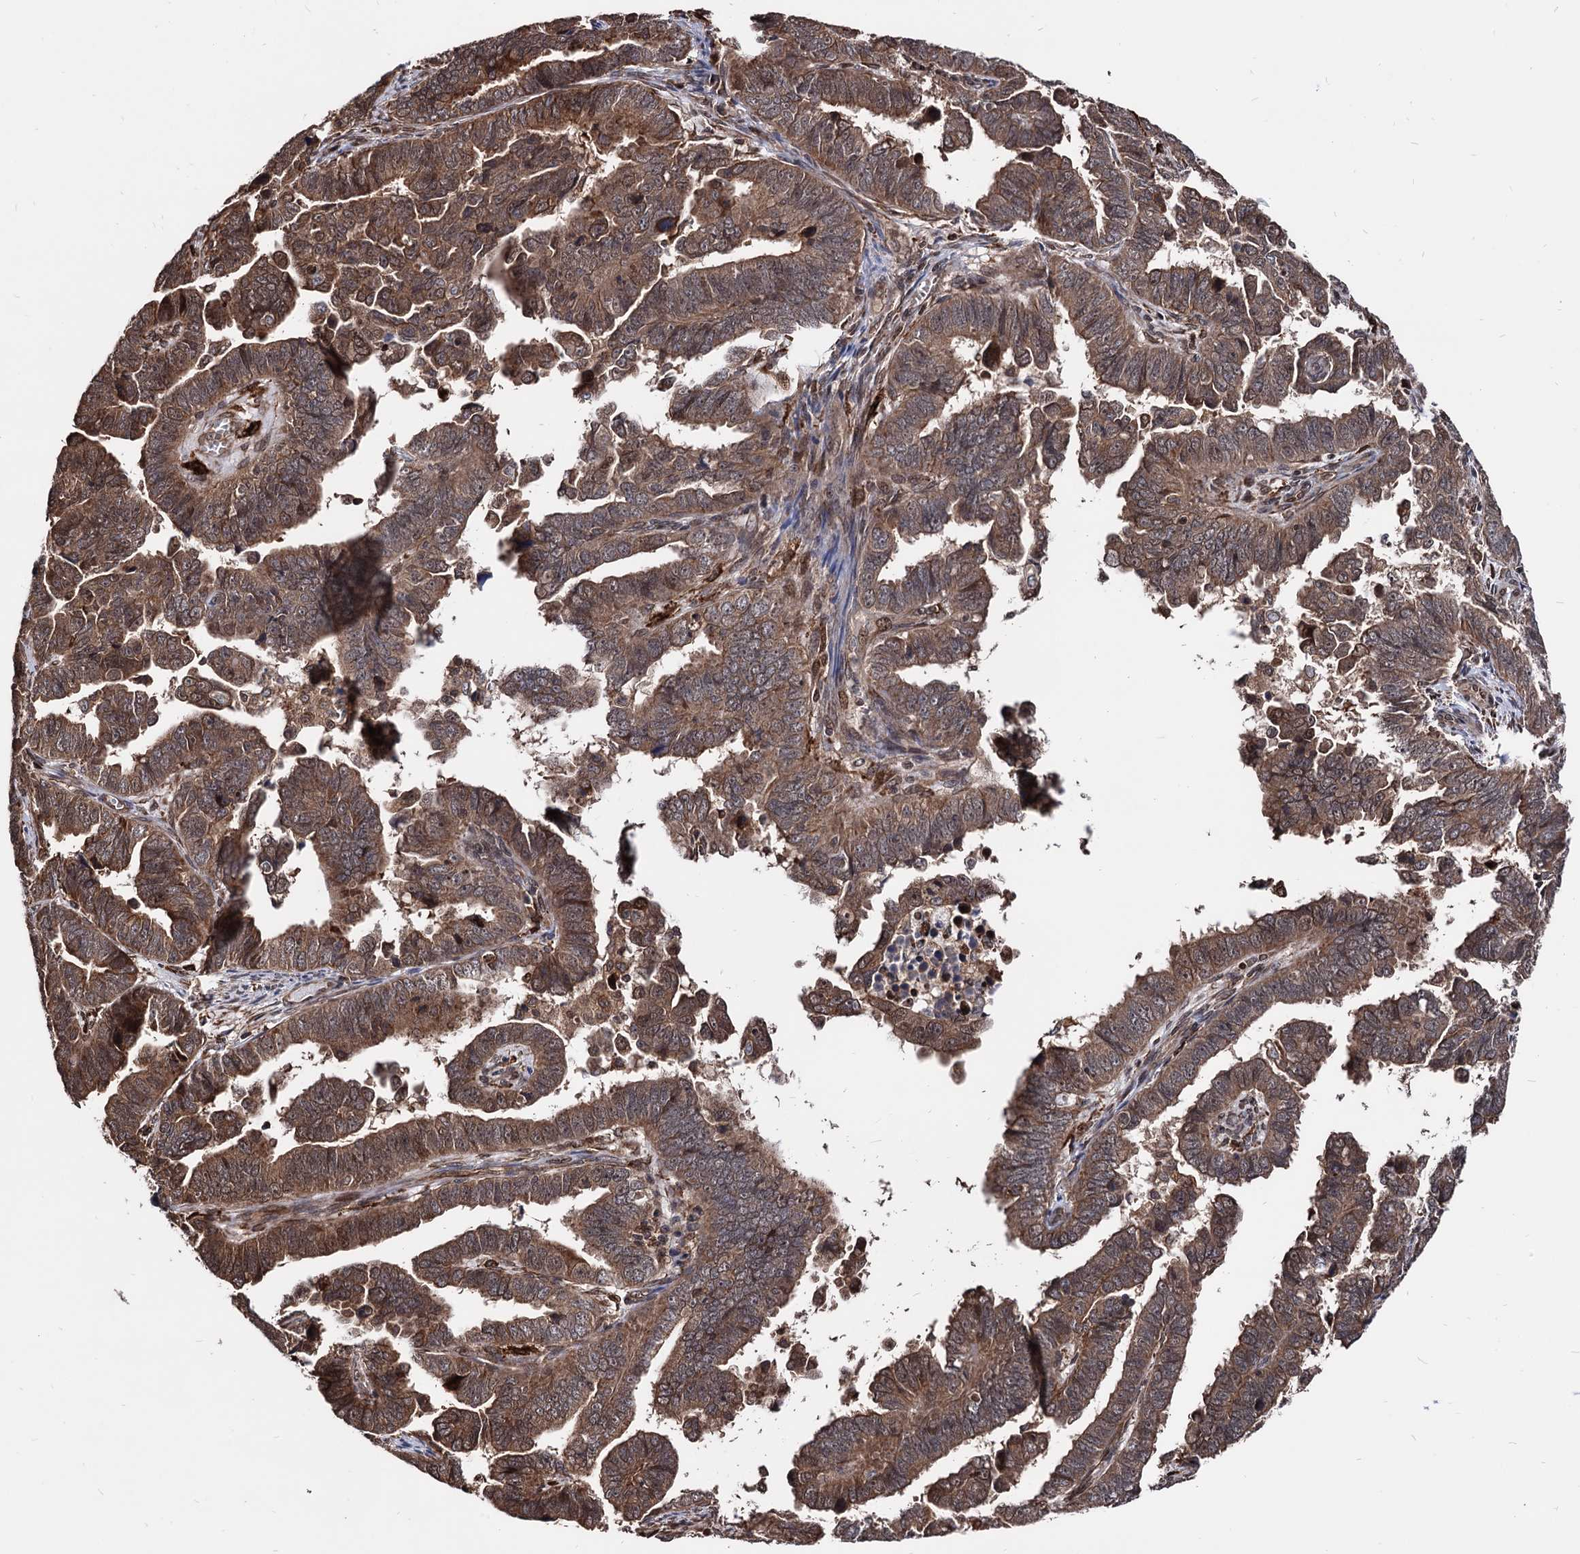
{"staining": {"intensity": "strong", "quantity": ">75%", "location": "cytoplasmic/membranous"}, "tissue": "endometrial cancer", "cell_type": "Tumor cells", "image_type": "cancer", "snomed": [{"axis": "morphology", "description": "Adenocarcinoma, NOS"}, {"axis": "topography", "description": "Endometrium"}], "caption": "Protein expression analysis of human adenocarcinoma (endometrial) reveals strong cytoplasmic/membranous positivity in about >75% of tumor cells. Nuclei are stained in blue.", "gene": "ANKRD12", "patient": {"sex": "female", "age": 75}}